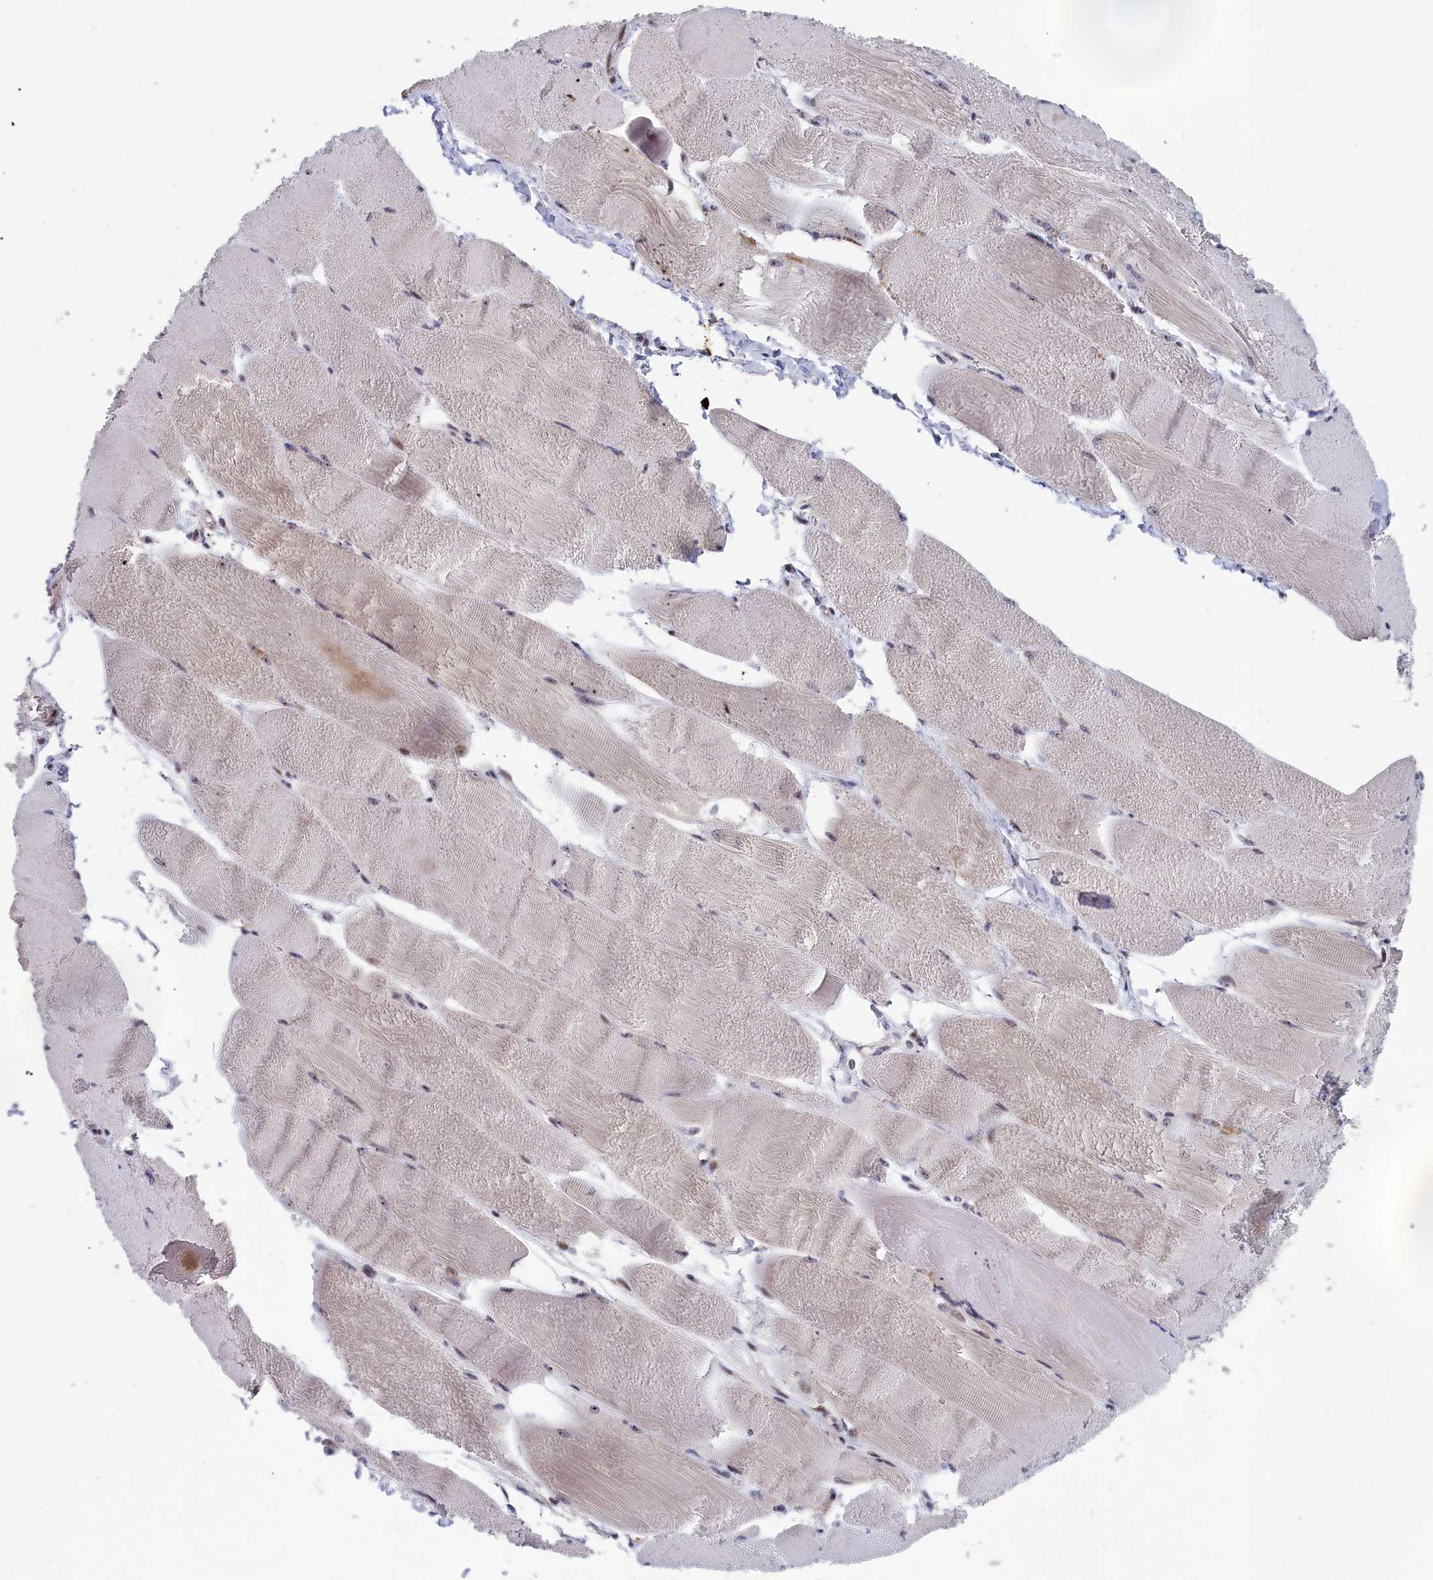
{"staining": {"intensity": "moderate", "quantity": "25%-75%", "location": "cytoplasmic/membranous,nuclear"}, "tissue": "skeletal muscle", "cell_type": "Myocytes", "image_type": "normal", "snomed": [{"axis": "morphology", "description": "Normal tissue, NOS"}, {"axis": "morphology", "description": "Basal cell carcinoma"}, {"axis": "topography", "description": "Skeletal muscle"}], "caption": "Skeletal muscle was stained to show a protein in brown. There is medium levels of moderate cytoplasmic/membranous,nuclear staining in about 25%-75% of myocytes.", "gene": "PPAN", "patient": {"sex": "female", "age": 64}}